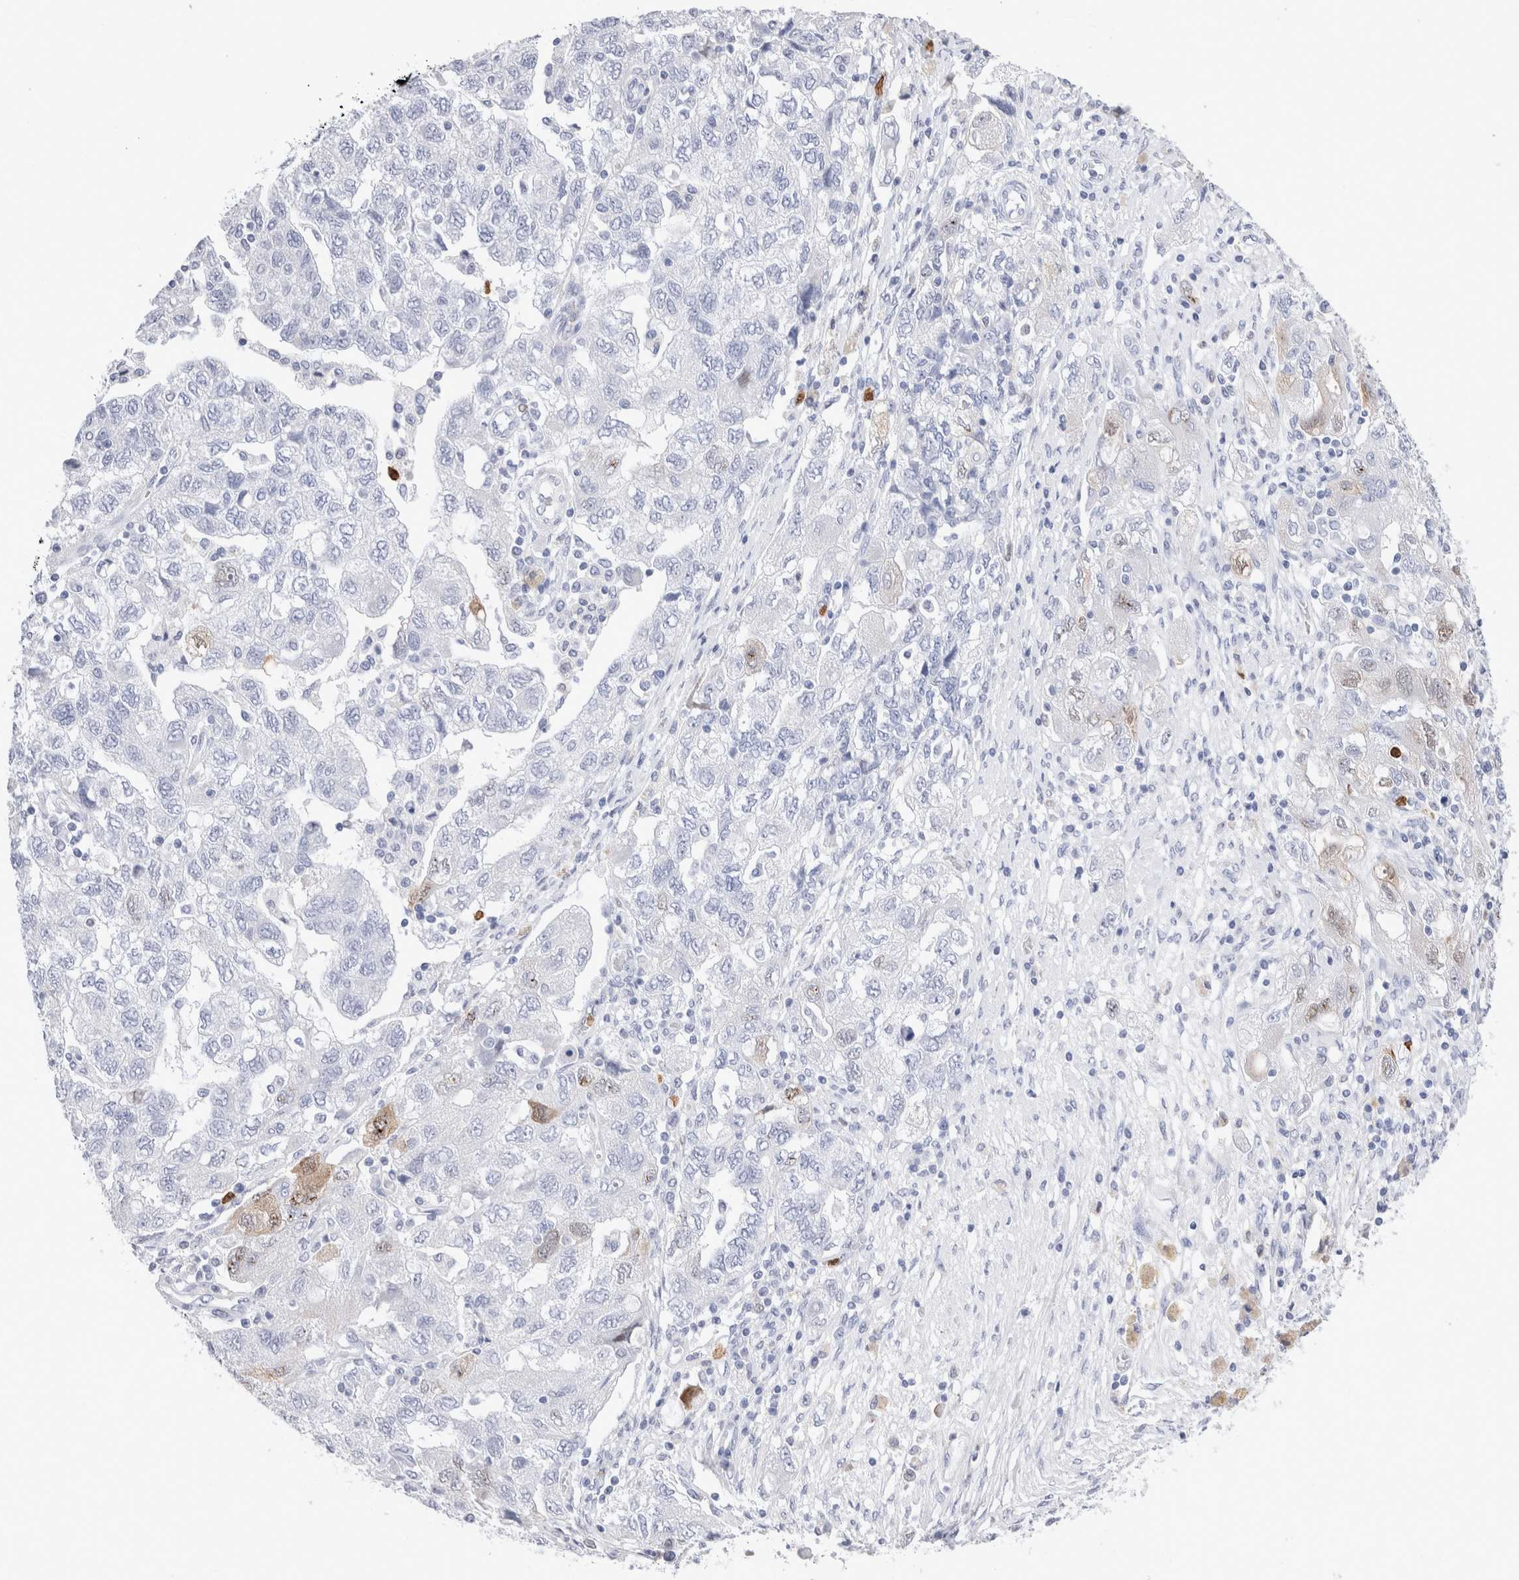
{"staining": {"intensity": "negative", "quantity": "none", "location": "none"}, "tissue": "ovarian cancer", "cell_type": "Tumor cells", "image_type": "cancer", "snomed": [{"axis": "morphology", "description": "Carcinoma, NOS"}, {"axis": "morphology", "description": "Cystadenocarcinoma, serous, NOS"}, {"axis": "topography", "description": "Ovary"}], "caption": "High power microscopy image of an immunohistochemistry (IHC) image of ovarian serous cystadenocarcinoma, revealing no significant positivity in tumor cells. The staining was performed using DAB (3,3'-diaminobenzidine) to visualize the protein expression in brown, while the nuclei were stained in blue with hematoxylin (Magnification: 20x).", "gene": "SLC10A5", "patient": {"sex": "female", "age": 69}}